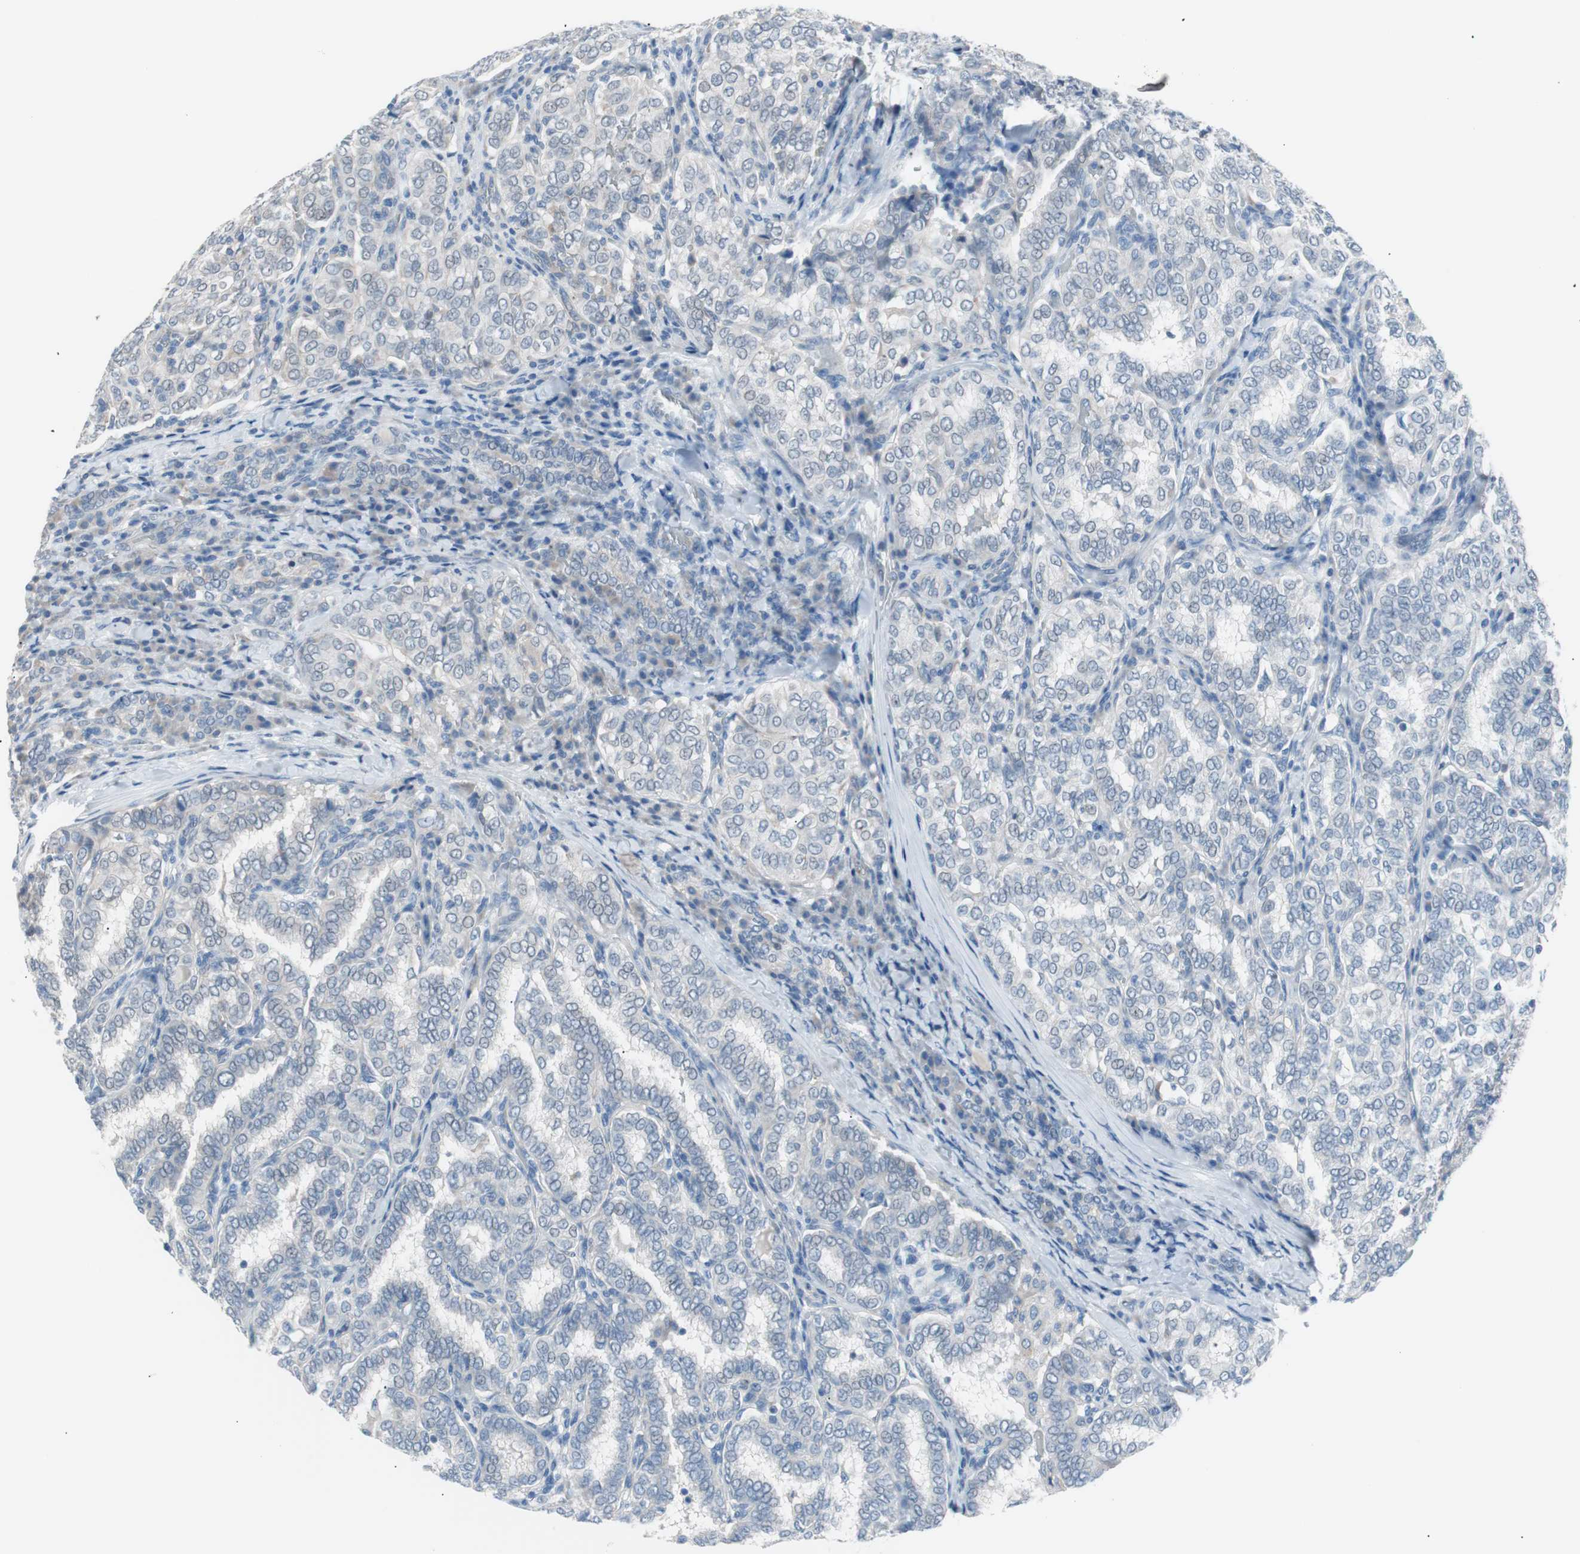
{"staining": {"intensity": "negative", "quantity": "none", "location": "none"}, "tissue": "thyroid cancer", "cell_type": "Tumor cells", "image_type": "cancer", "snomed": [{"axis": "morphology", "description": "Papillary adenocarcinoma, NOS"}, {"axis": "topography", "description": "Thyroid gland"}], "caption": "Immunohistochemistry (IHC) of human thyroid cancer (papillary adenocarcinoma) displays no positivity in tumor cells. The staining is performed using DAB (3,3'-diaminobenzidine) brown chromogen with nuclei counter-stained in using hematoxylin.", "gene": "VIL1", "patient": {"sex": "female", "age": 30}}